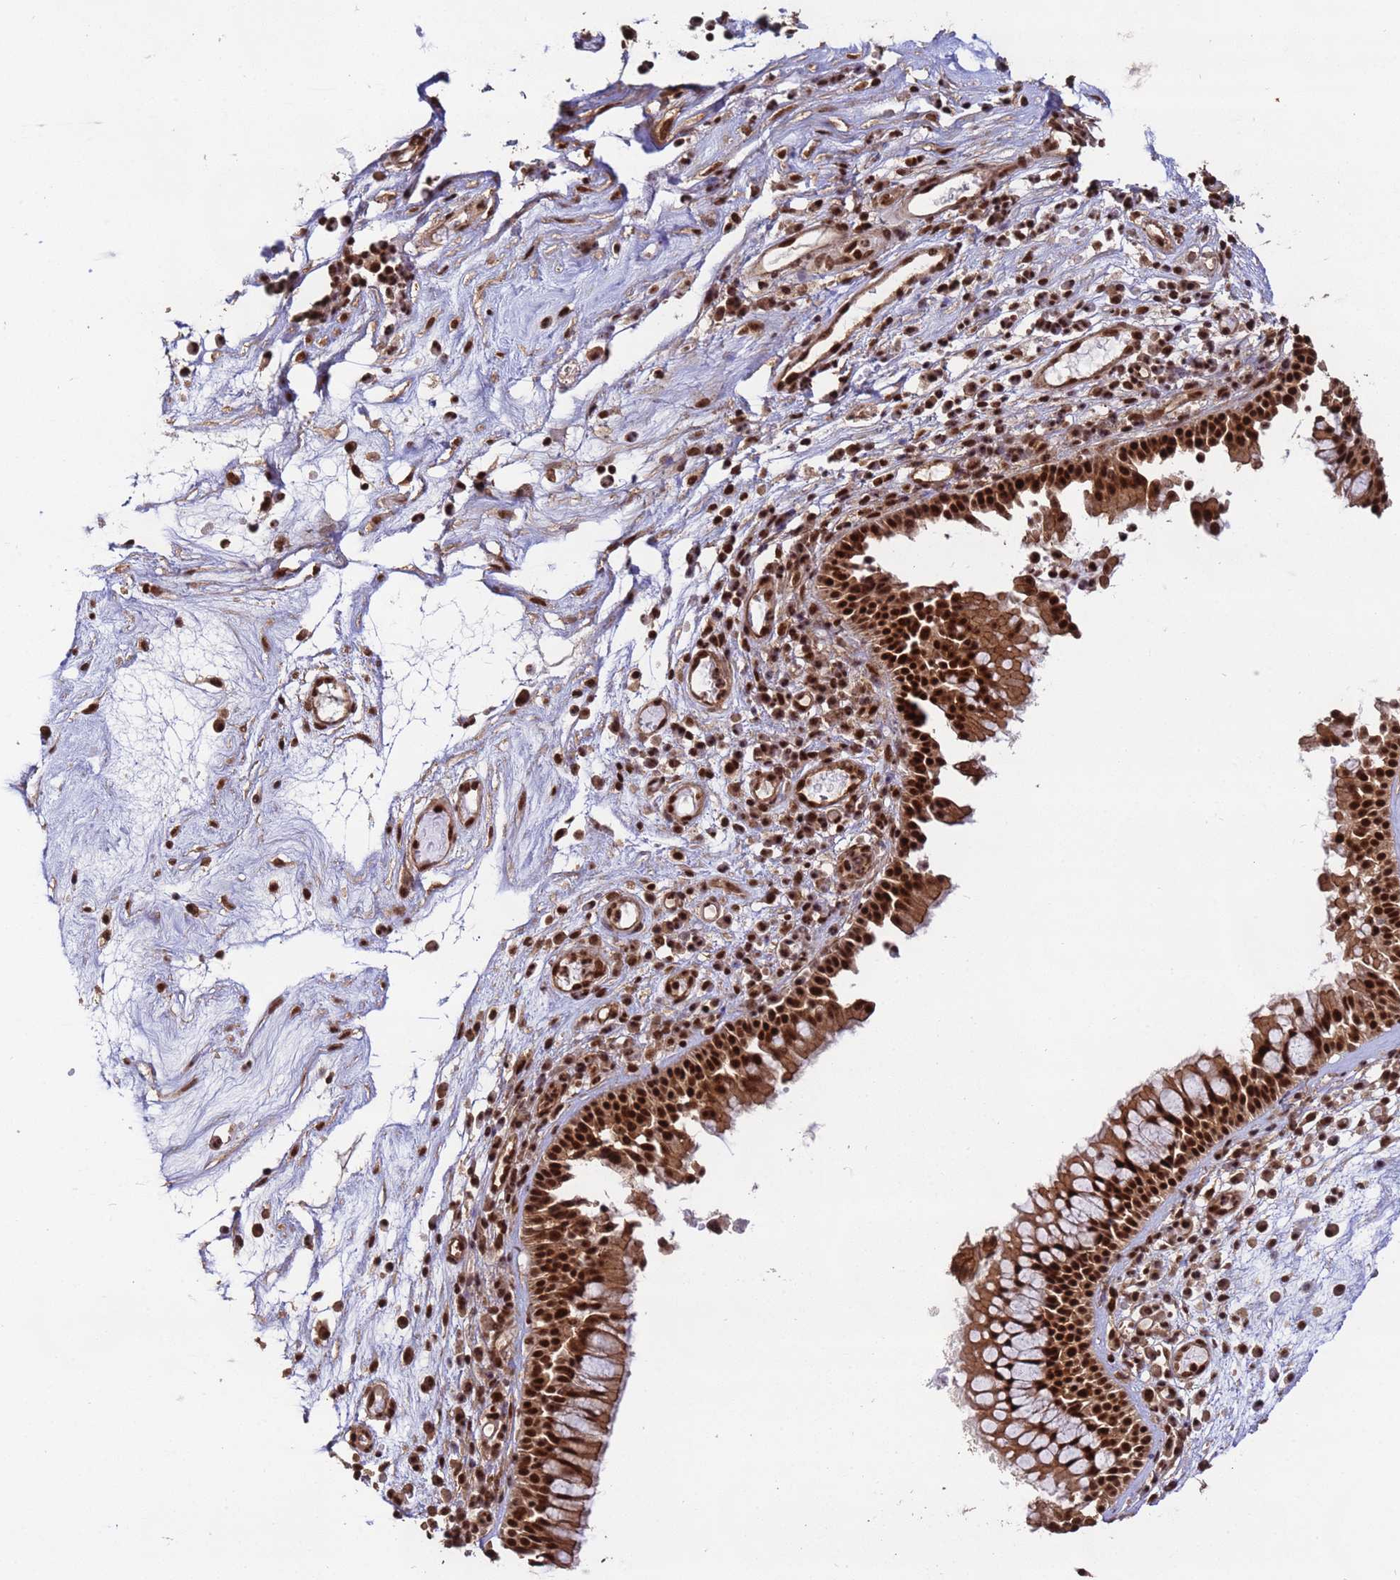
{"staining": {"intensity": "strong", "quantity": ">75%", "location": "cytoplasmic/membranous,nuclear"}, "tissue": "nasopharynx", "cell_type": "Respiratory epithelial cells", "image_type": "normal", "snomed": [{"axis": "morphology", "description": "Normal tissue, NOS"}, {"axis": "morphology", "description": "Inflammation, NOS"}, {"axis": "morphology", "description": "Malignant melanoma, Metastatic site"}, {"axis": "topography", "description": "Nasopharynx"}], "caption": "DAB immunohistochemical staining of unremarkable human nasopharynx displays strong cytoplasmic/membranous,nuclear protein expression in about >75% of respiratory epithelial cells.", "gene": "SYF2", "patient": {"sex": "male", "age": 70}}